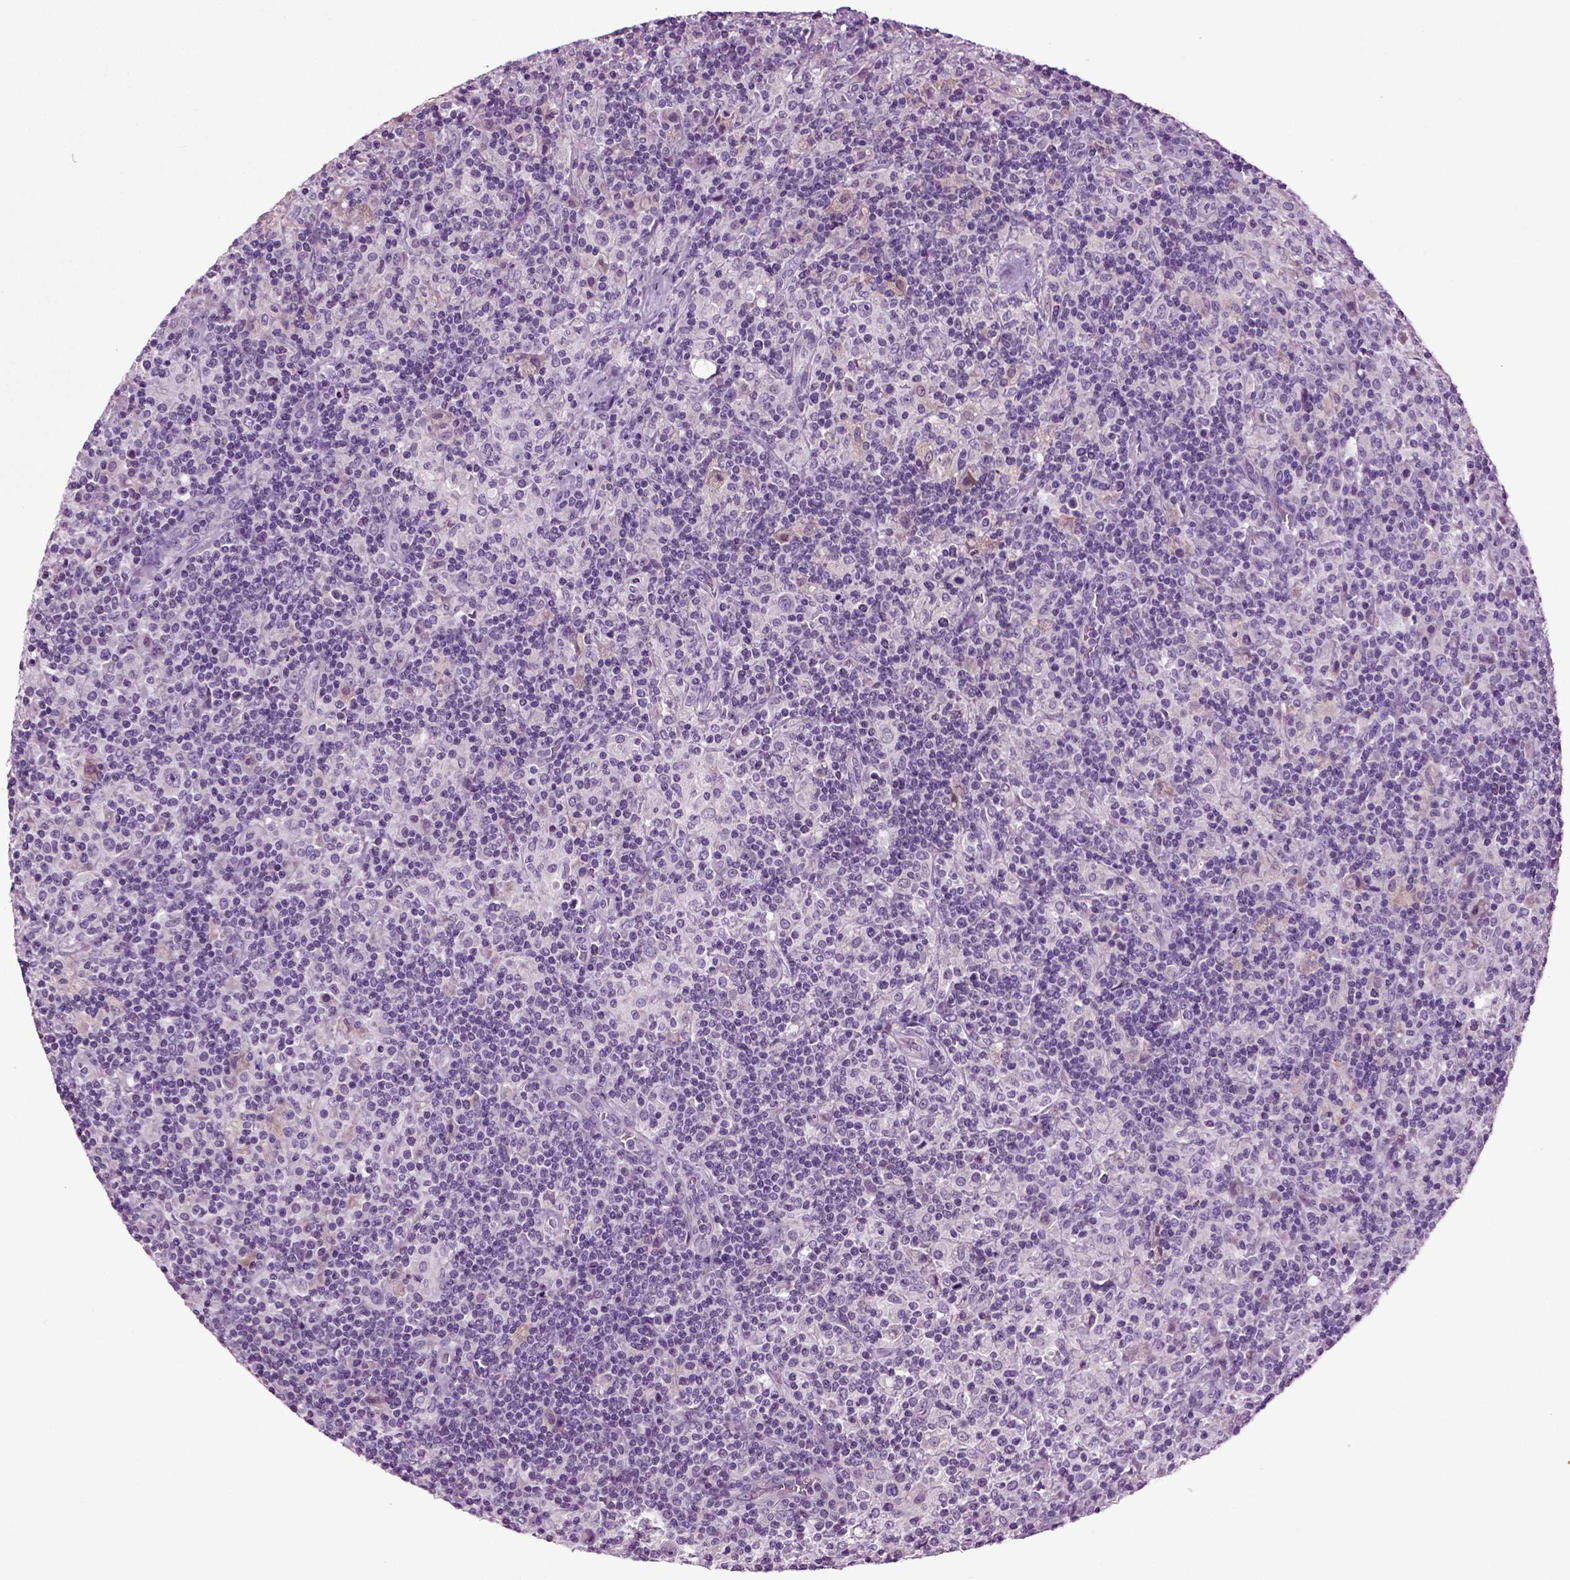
{"staining": {"intensity": "negative", "quantity": "none", "location": "none"}, "tissue": "lymphoma", "cell_type": "Tumor cells", "image_type": "cancer", "snomed": [{"axis": "morphology", "description": "Hodgkin's disease, NOS"}, {"axis": "topography", "description": "Lymph node"}], "caption": "High magnification brightfield microscopy of Hodgkin's disease stained with DAB (brown) and counterstained with hematoxylin (blue): tumor cells show no significant expression.", "gene": "DNAH10", "patient": {"sex": "male", "age": 70}}